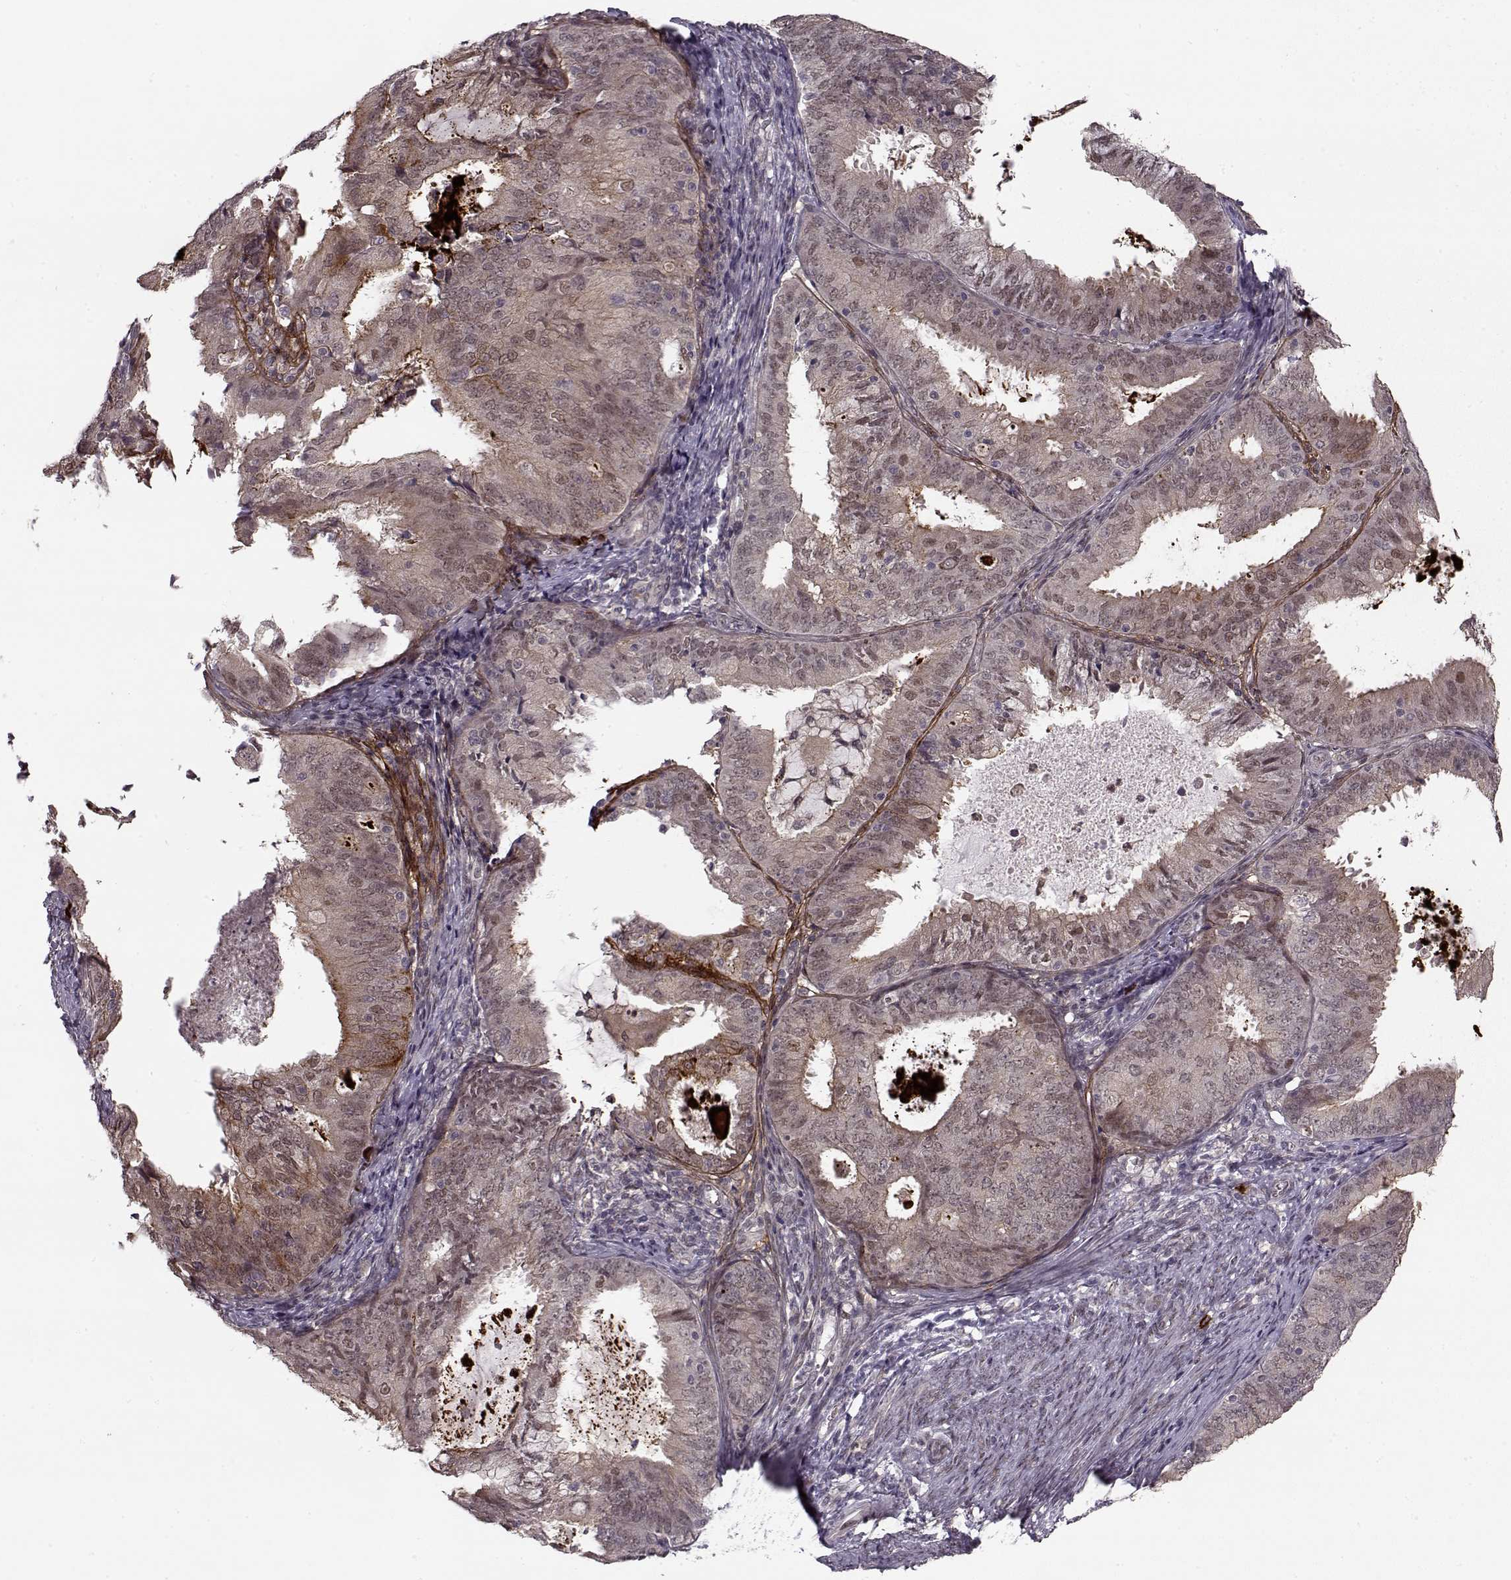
{"staining": {"intensity": "strong", "quantity": "<25%", "location": "cytoplasmic/membranous"}, "tissue": "endometrial cancer", "cell_type": "Tumor cells", "image_type": "cancer", "snomed": [{"axis": "morphology", "description": "Adenocarcinoma, NOS"}, {"axis": "topography", "description": "Endometrium"}], "caption": "A photomicrograph of adenocarcinoma (endometrial) stained for a protein reveals strong cytoplasmic/membranous brown staining in tumor cells.", "gene": "DENND4B", "patient": {"sex": "female", "age": 57}}